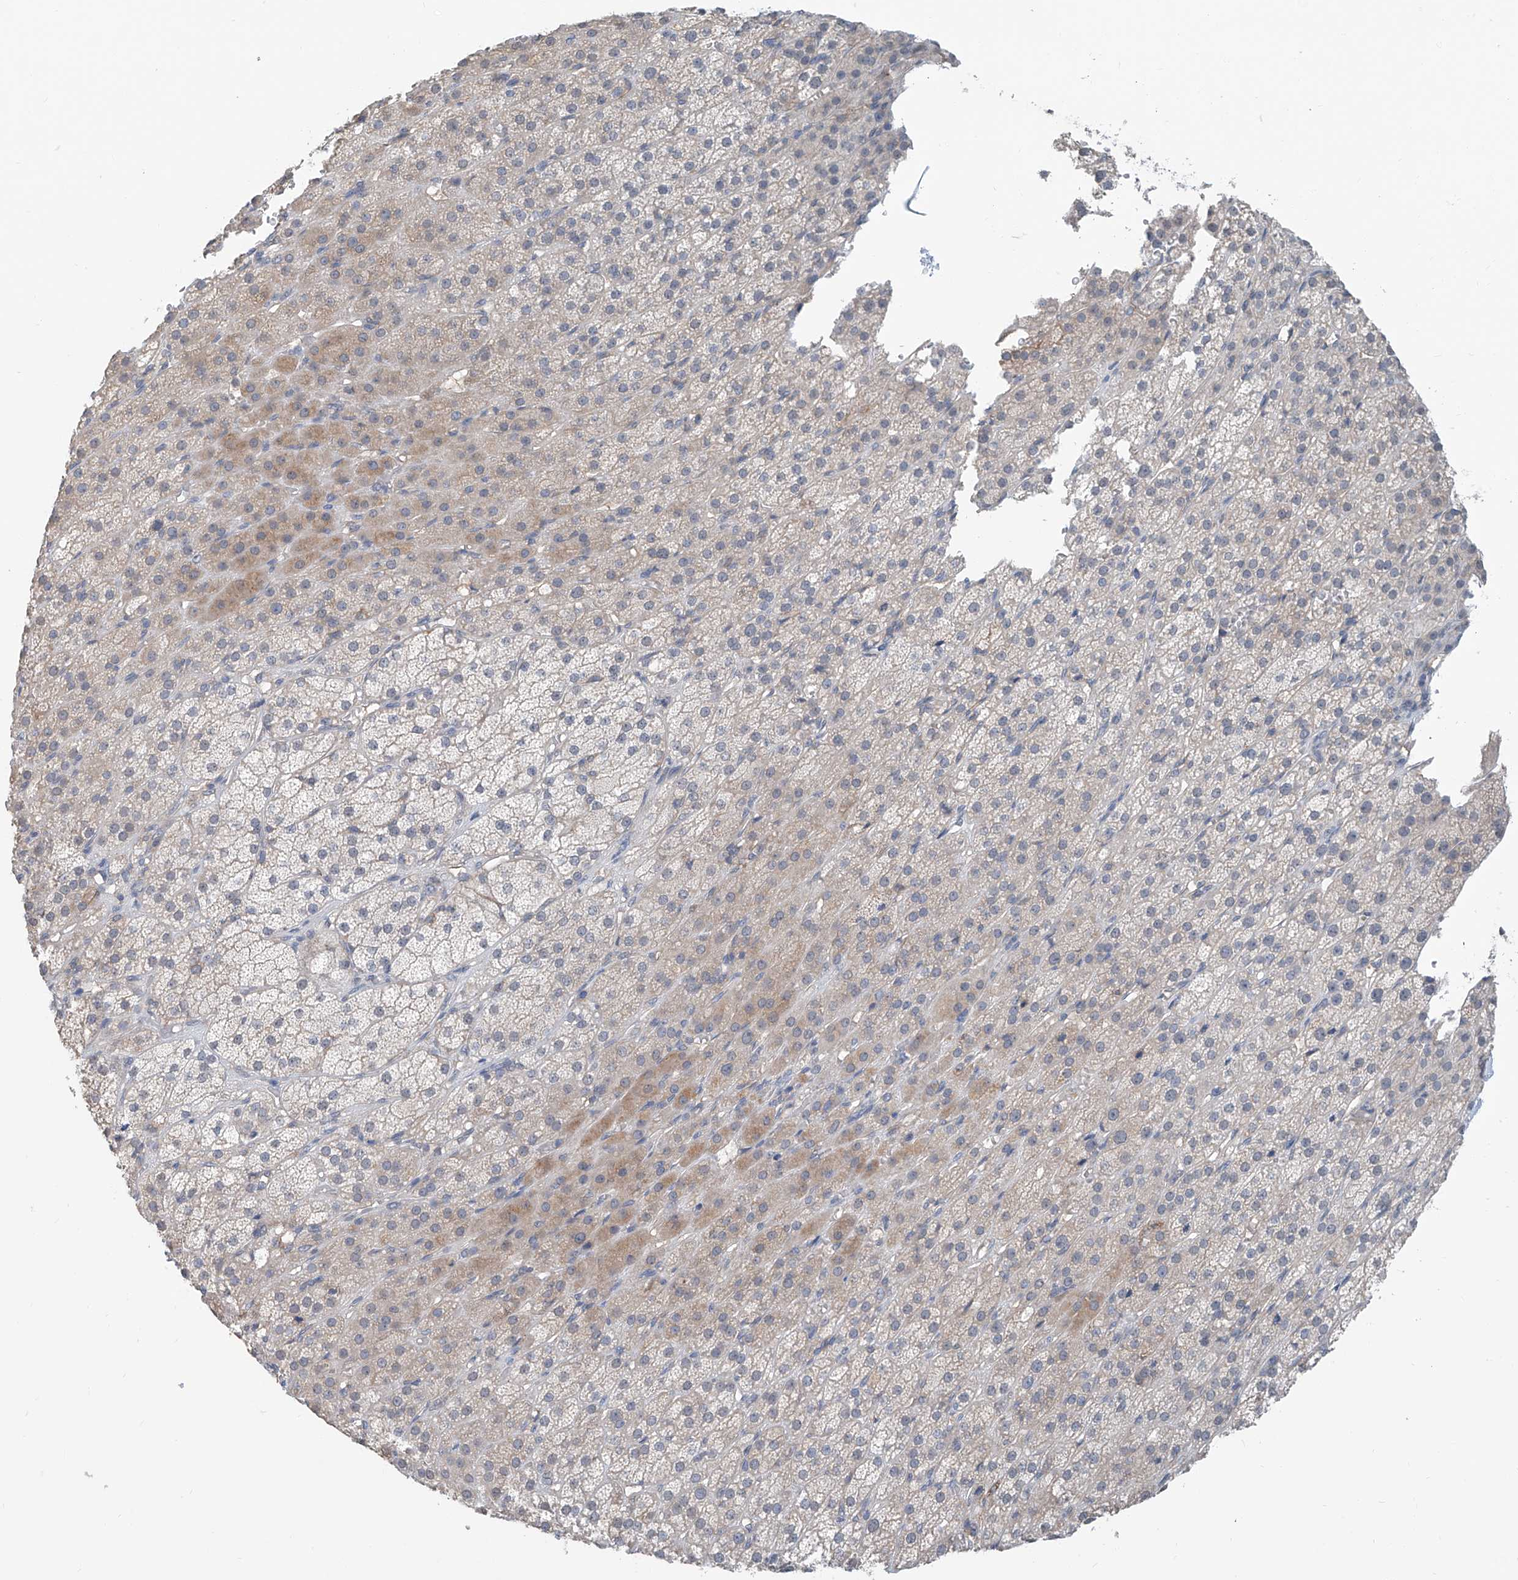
{"staining": {"intensity": "weak", "quantity": "25%-75%", "location": "cytoplasmic/membranous"}, "tissue": "adrenal gland", "cell_type": "Glandular cells", "image_type": "normal", "snomed": [{"axis": "morphology", "description": "Normal tissue, NOS"}, {"axis": "topography", "description": "Adrenal gland"}], "caption": "A photomicrograph of human adrenal gland stained for a protein shows weak cytoplasmic/membranous brown staining in glandular cells. The staining was performed using DAB to visualize the protein expression in brown, while the nuclei were stained in blue with hematoxylin (Magnification: 20x).", "gene": "KCNK10", "patient": {"sex": "female", "age": 57}}